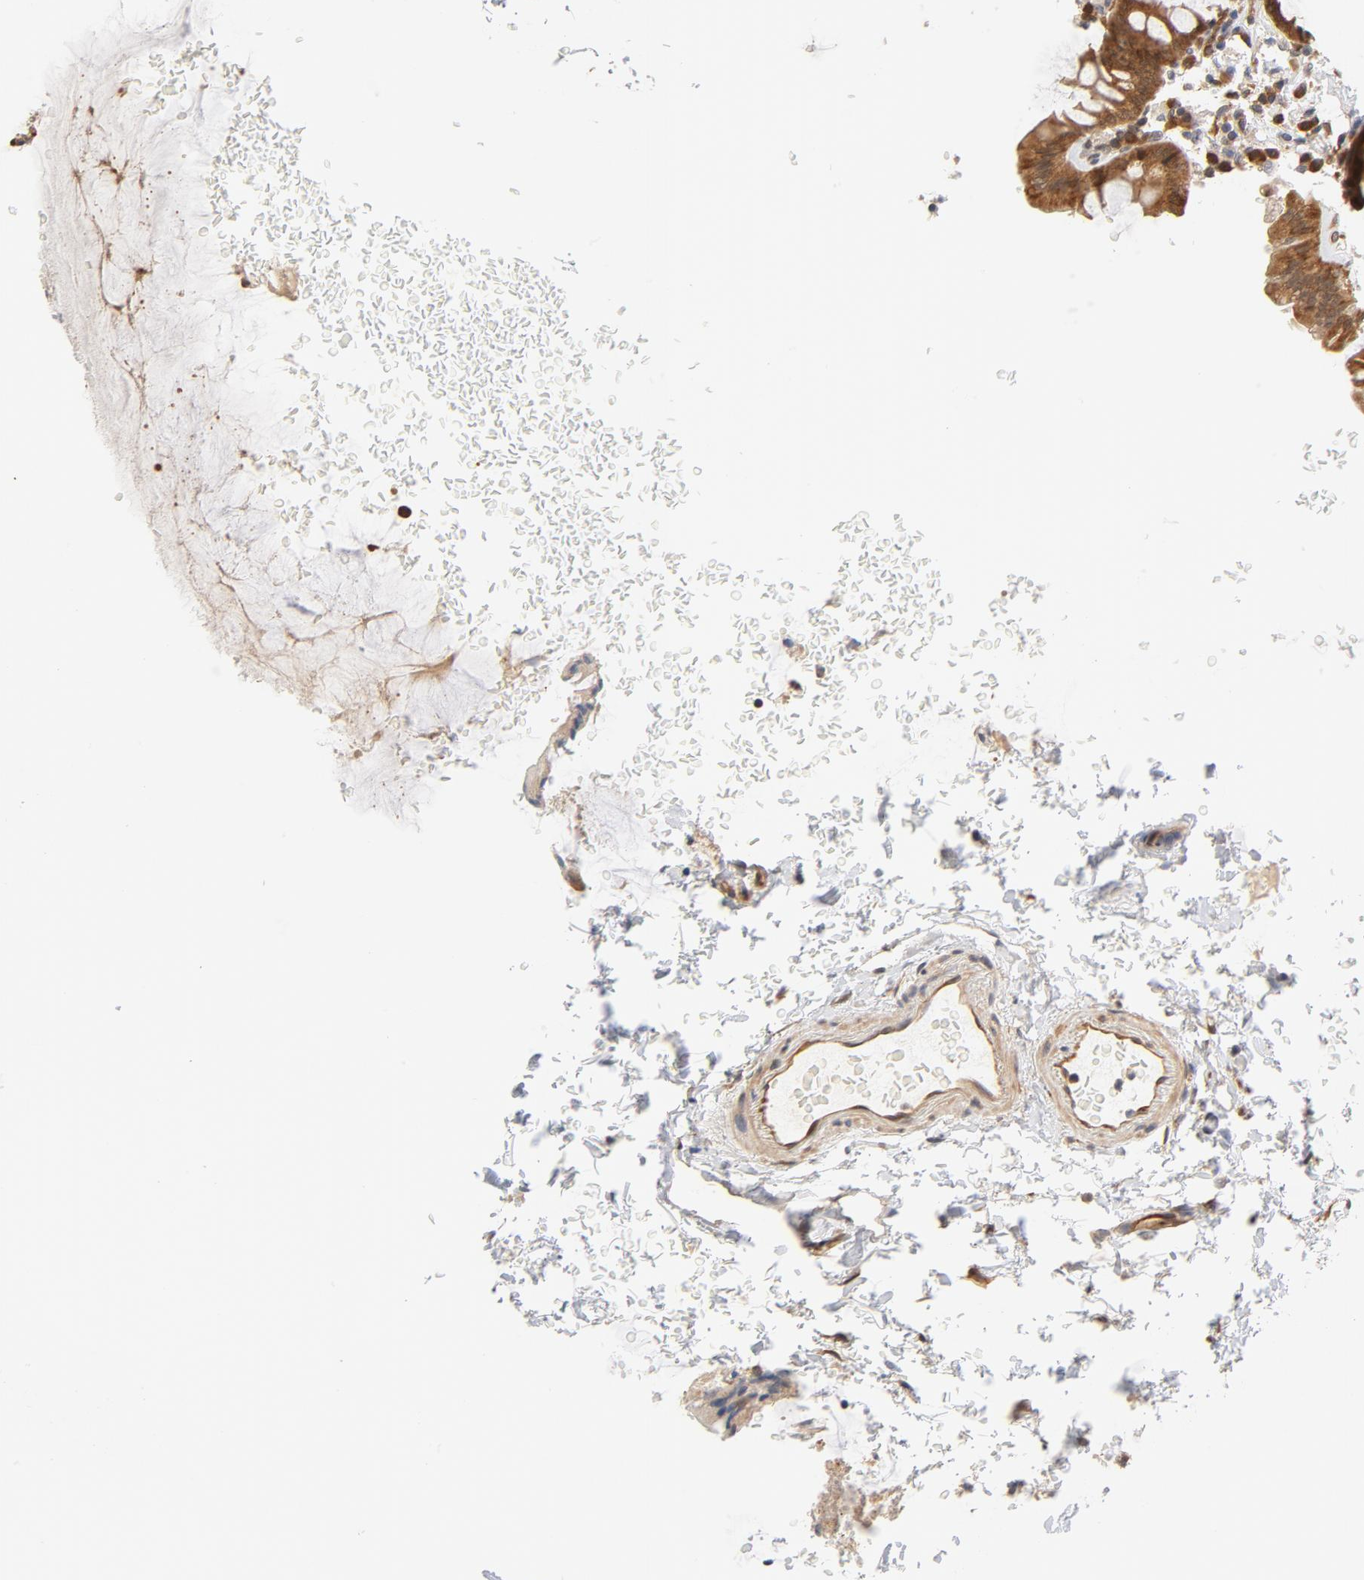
{"staining": {"intensity": "moderate", "quantity": ">75%", "location": "cytoplasmic/membranous,nuclear"}, "tissue": "rectum", "cell_type": "Glandular cells", "image_type": "normal", "snomed": [{"axis": "morphology", "description": "Normal tissue, NOS"}, {"axis": "topography", "description": "Rectum"}], "caption": "About >75% of glandular cells in normal rectum demonstrate moderate cytoplasmic/membranous,nuclear protein staining as visualized by brown immunohistochemical staining.", "gene": "EIF4E", "patient": {"sex": "male", "age": 92}}